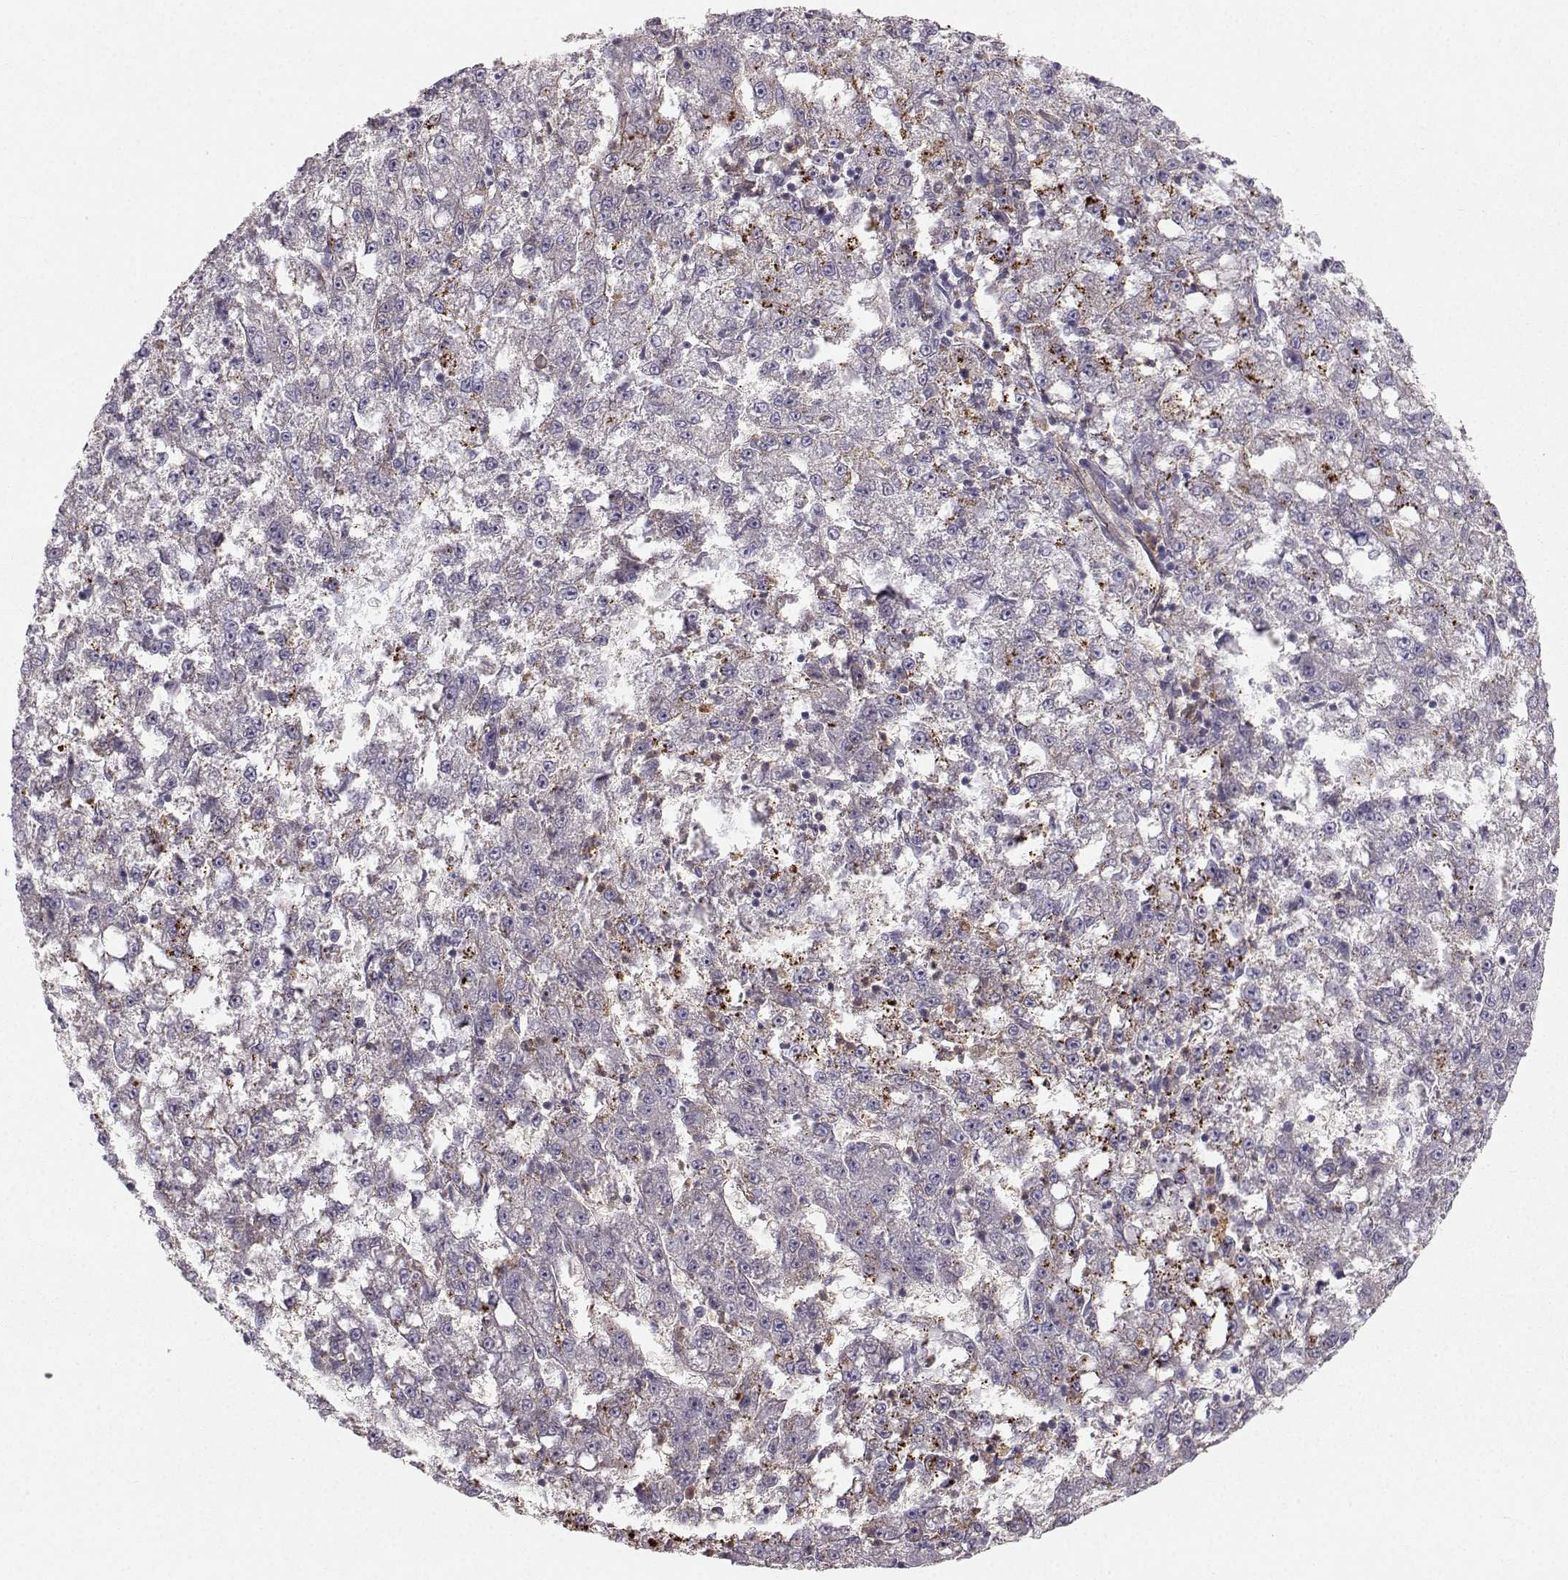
{"staining": {"intensity": "negative", "quantity": "none", "location": "none"}, "tissue": "liver cancer", "cell_type": "Tumor cells", "image_type": "cancer", "snomed": [{"axis": "morphology", "description": "Carcinoma, Hepatocellular, NOS"}, {"axis": "topography", "description": "Liver"}], "caption": "An immunohistochemistry (IHC) micrograph of hepatocellular carcinoma (liver) is shown. There is no staining in tumor cells of hepatocellular carcinoma (liver). Brightfield microscopy of immunohistochemistry stained with DAB (brown) and hematoxylin (blue), captured at high magnification.", "gene": "OPRD1", "patient": {"sex": "female", "age": 65}}